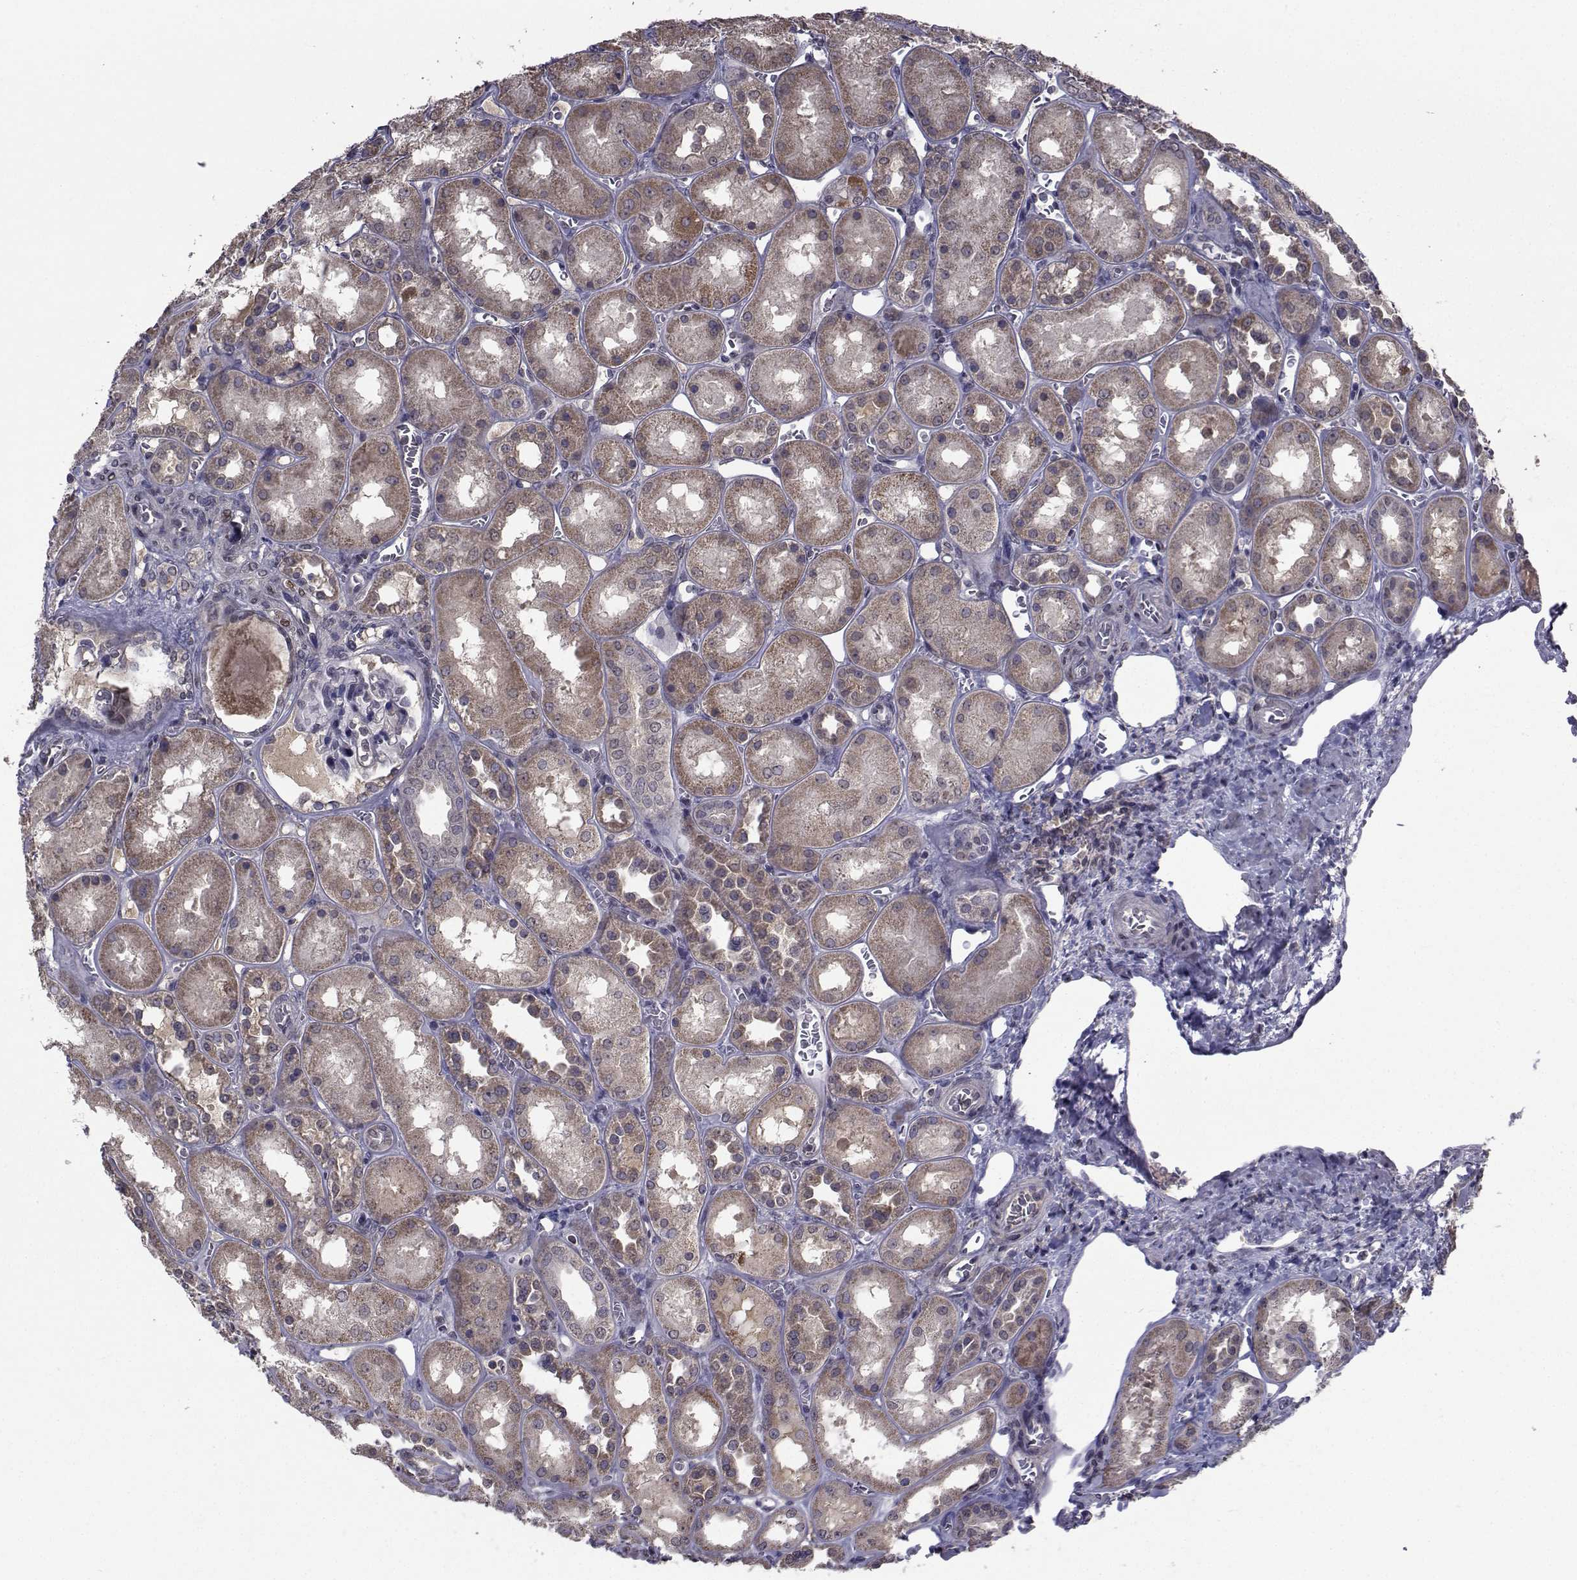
{"staining": {"intensity": "negative", "quantity": "none", "location": "none"}, "tissue": "kidney", "cell_type": "Cells in glomeruli", "image_type": "normal", "snomed": [{"axis": "morphology", "description": "Normal tissue, NOS"}, {"axis": "topography", "description": "Kidney"}], "caption": "A histopathology image of kidney stained for a protein shows no brown staining in cells in glomeruli.", "gene": "CYP2S1", "patient": {"sex": "male", "age": 73}}